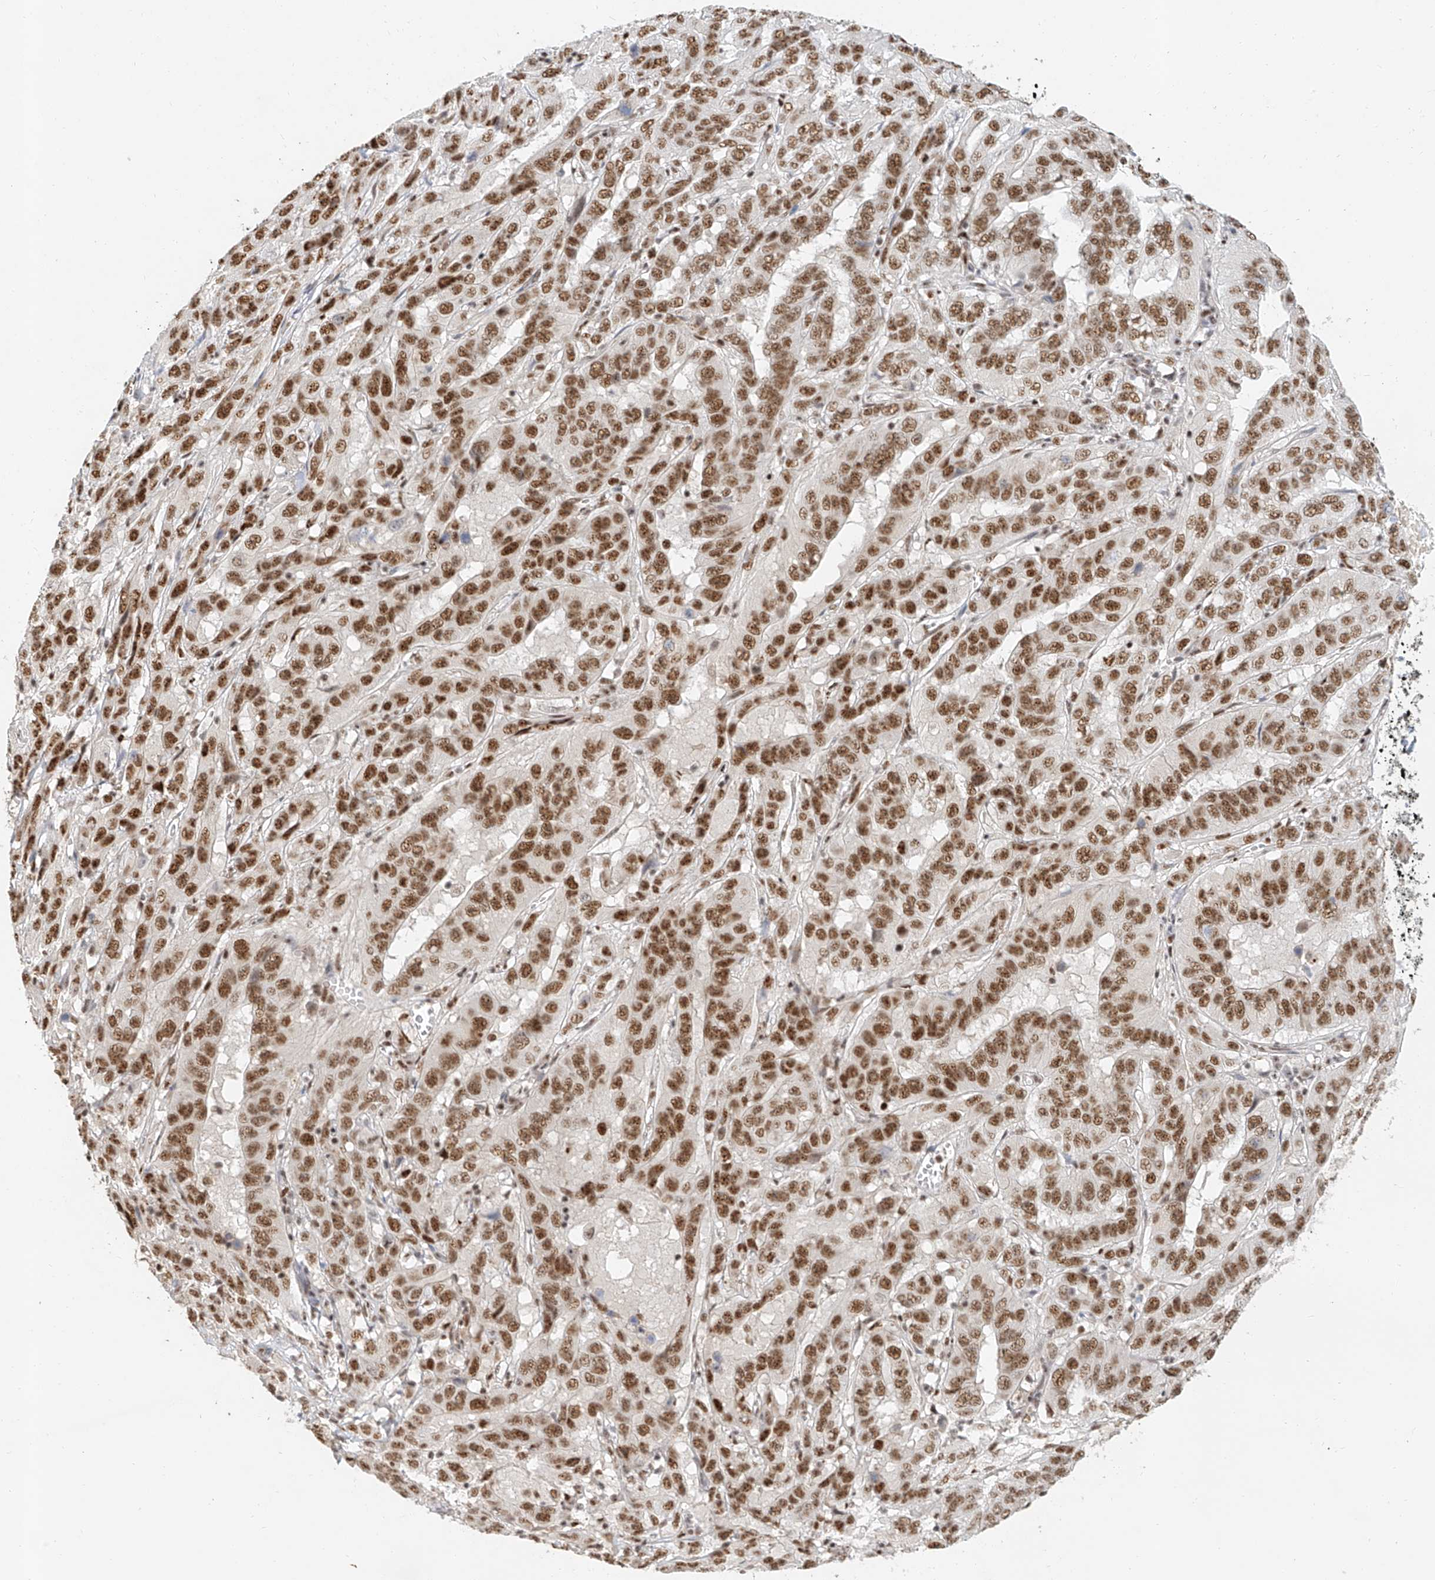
{"staining": {"intensity": "strong", "quantity": ">75%", "location": "nuclear"}, "tissue": "pancreatic cancer", "cell_type": "Tumor cells", "image_type": "cancer", "snomed": [{"axis": "morphology", "description": "Adenocarcinoma, NOS"}, {"axis": "topography", "description": "Pancreas"}], "caption": "Adenocarcinoma (pancreatic) tissue shows strong nuclear expression in approximately >75% of tumor cells, visualized by immunohistochemistry.", "gene": "CXorf58", "patient": {"sex": "male", "age": 63}}